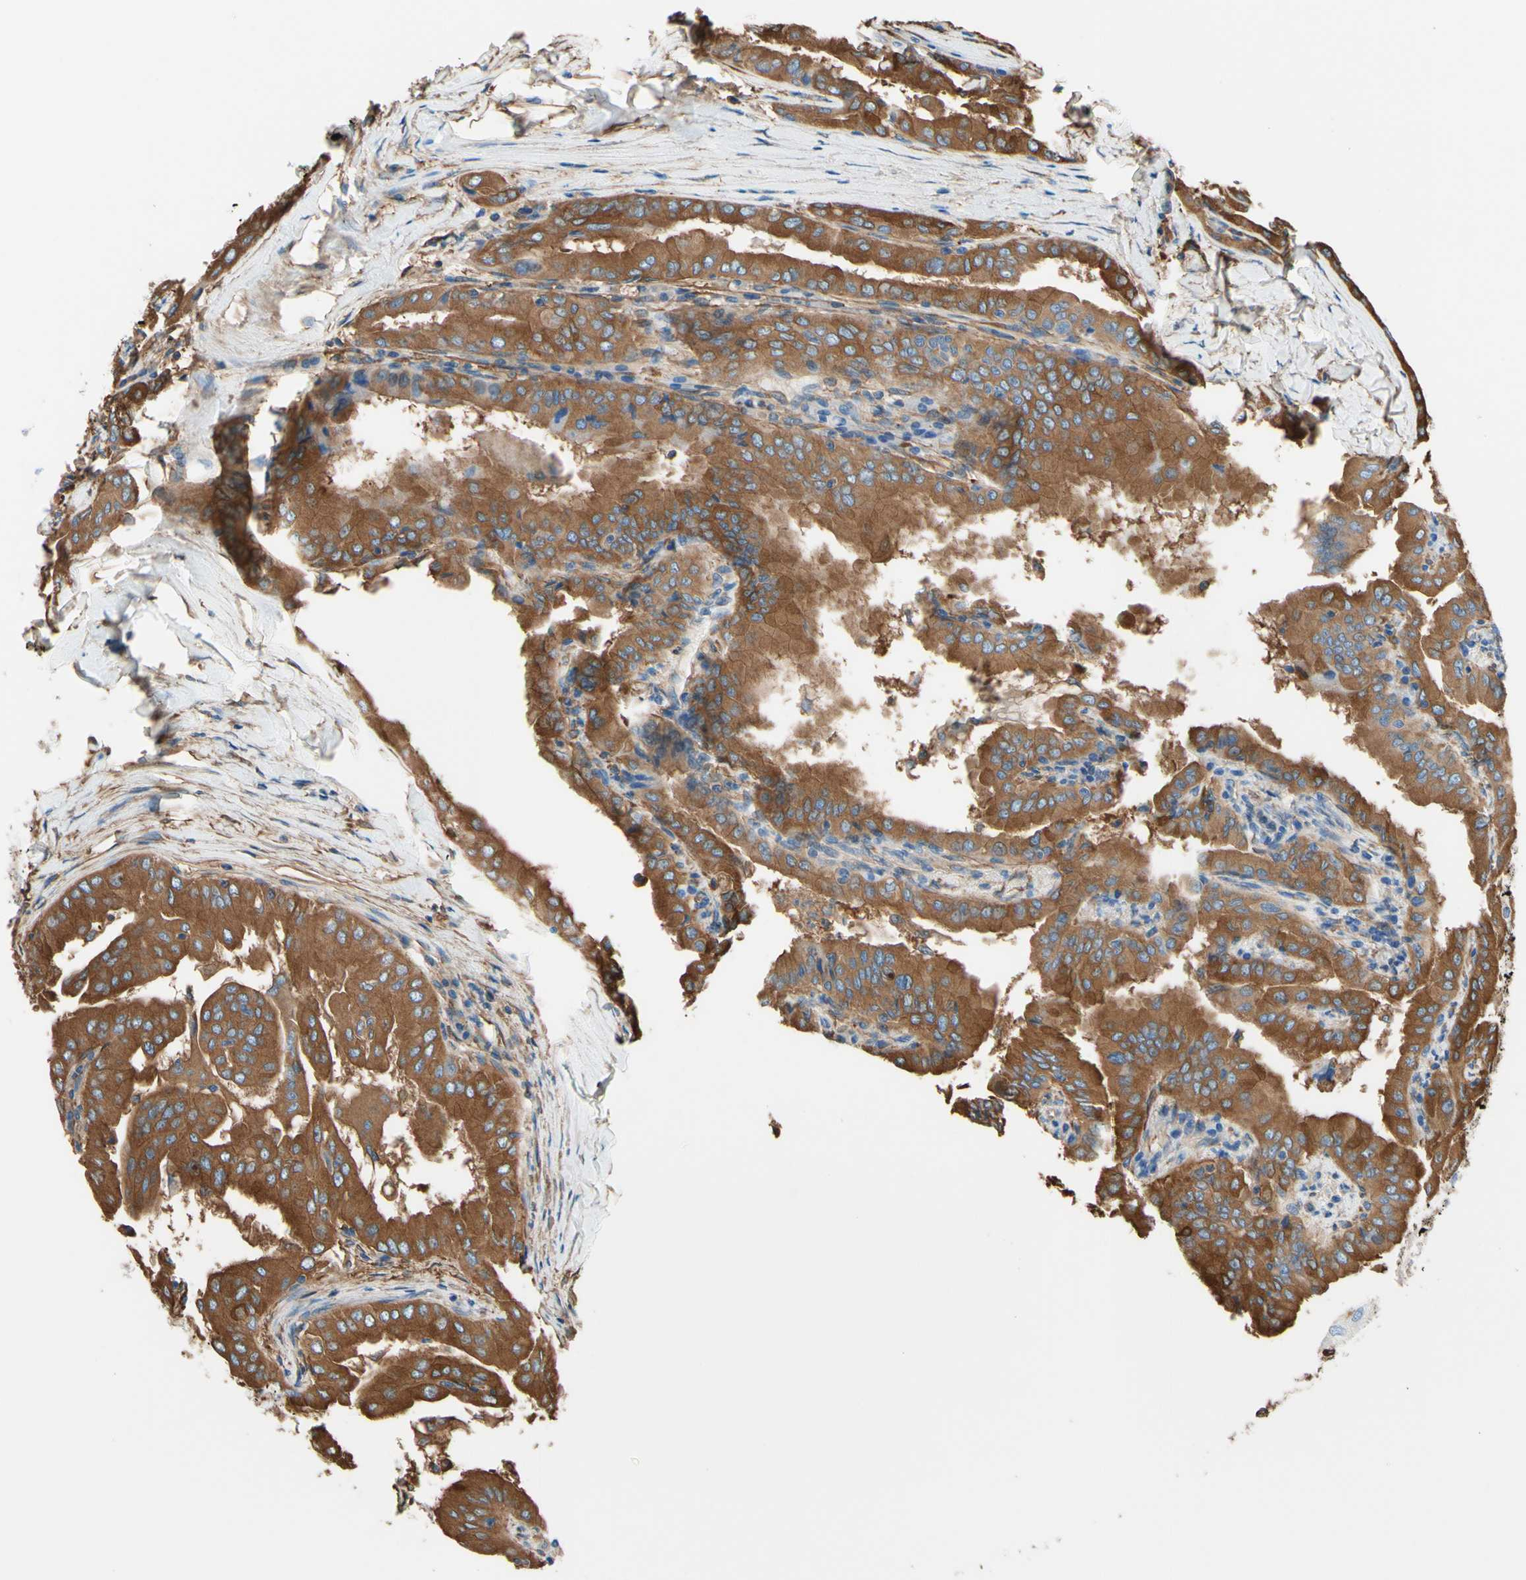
{"staining": {"intensity": "strong", "quantity": ">75%", "location": "cytoplasmic/membranous"}, "tissue": "thyroid cancer", "cell_type": "Tumor cells", "image_type": "cancer", "snomed": [{"axis": "morphology", "description": "Papillary adenocarcinoma, NOS"}, {"axis": "topography", "description": "Thyroid gland"}], "caption": "Thyroid cancer (papillary adenocarcinoma) stained with DAB (3,3'-diaminobenzidine) immunohistochemistry reveals high levels of strong cytoplasmic/membranous positivity in approximately >75% of tumor cells.", "gene": "DPYSL3", "patient": {"sex": "male", "age": 33}}